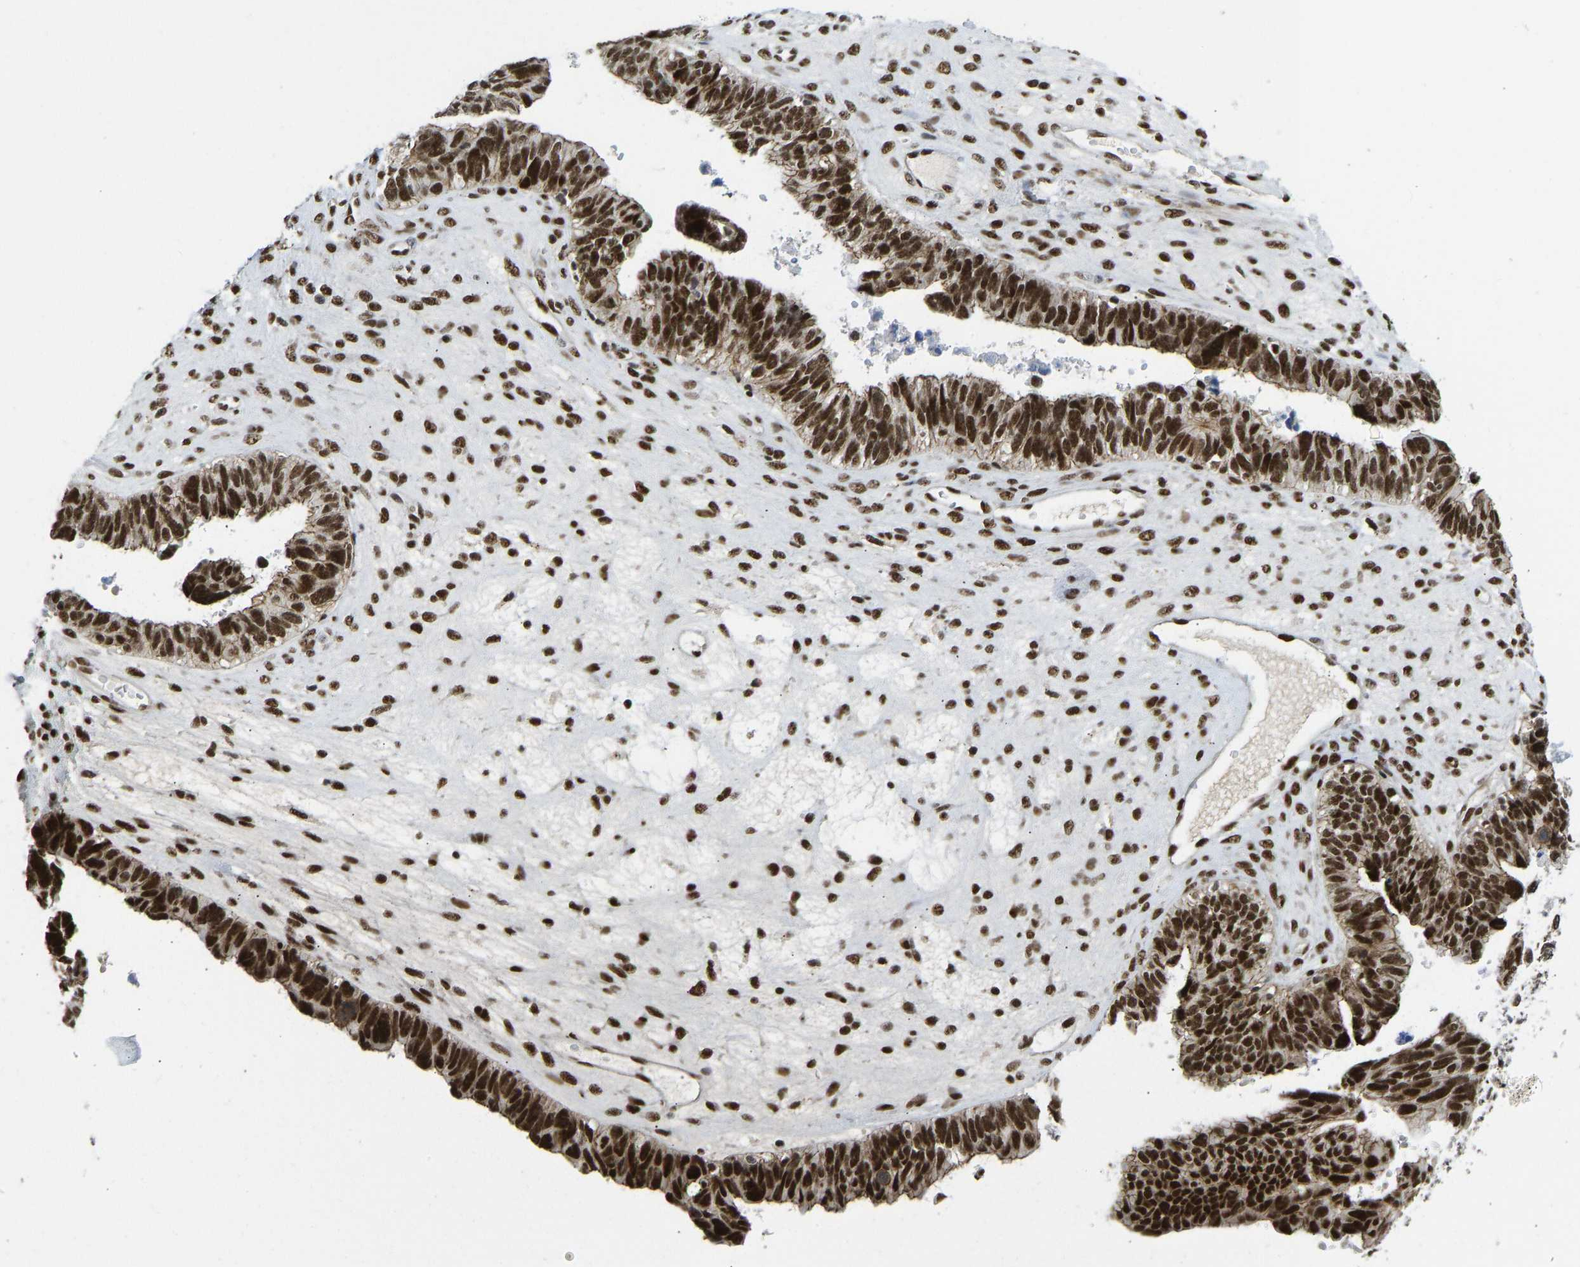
{"staining": {"intensity": "strong", "quantity": ">75%", "location": "nuclear"}, "tissue": "ovarian cancer", "cell_type": "Tumor cells", "image_type": "cancer", "snomed": [{"axis": "morphology", "description": "Cystadenocarcinoma, serous, NOS"}, {"axis": "topography", "description": "Ovary"}], "caption": "IHC of ovarian cancer shows high levels of strong nuclear staining in approximately >75% of tumor cells. Immunohistochemistry (ihc) stains the protein in brown and the nuclei are stained blue.", "gene": "FOXK1", "patient": {"sex": "female", "age": 79}}